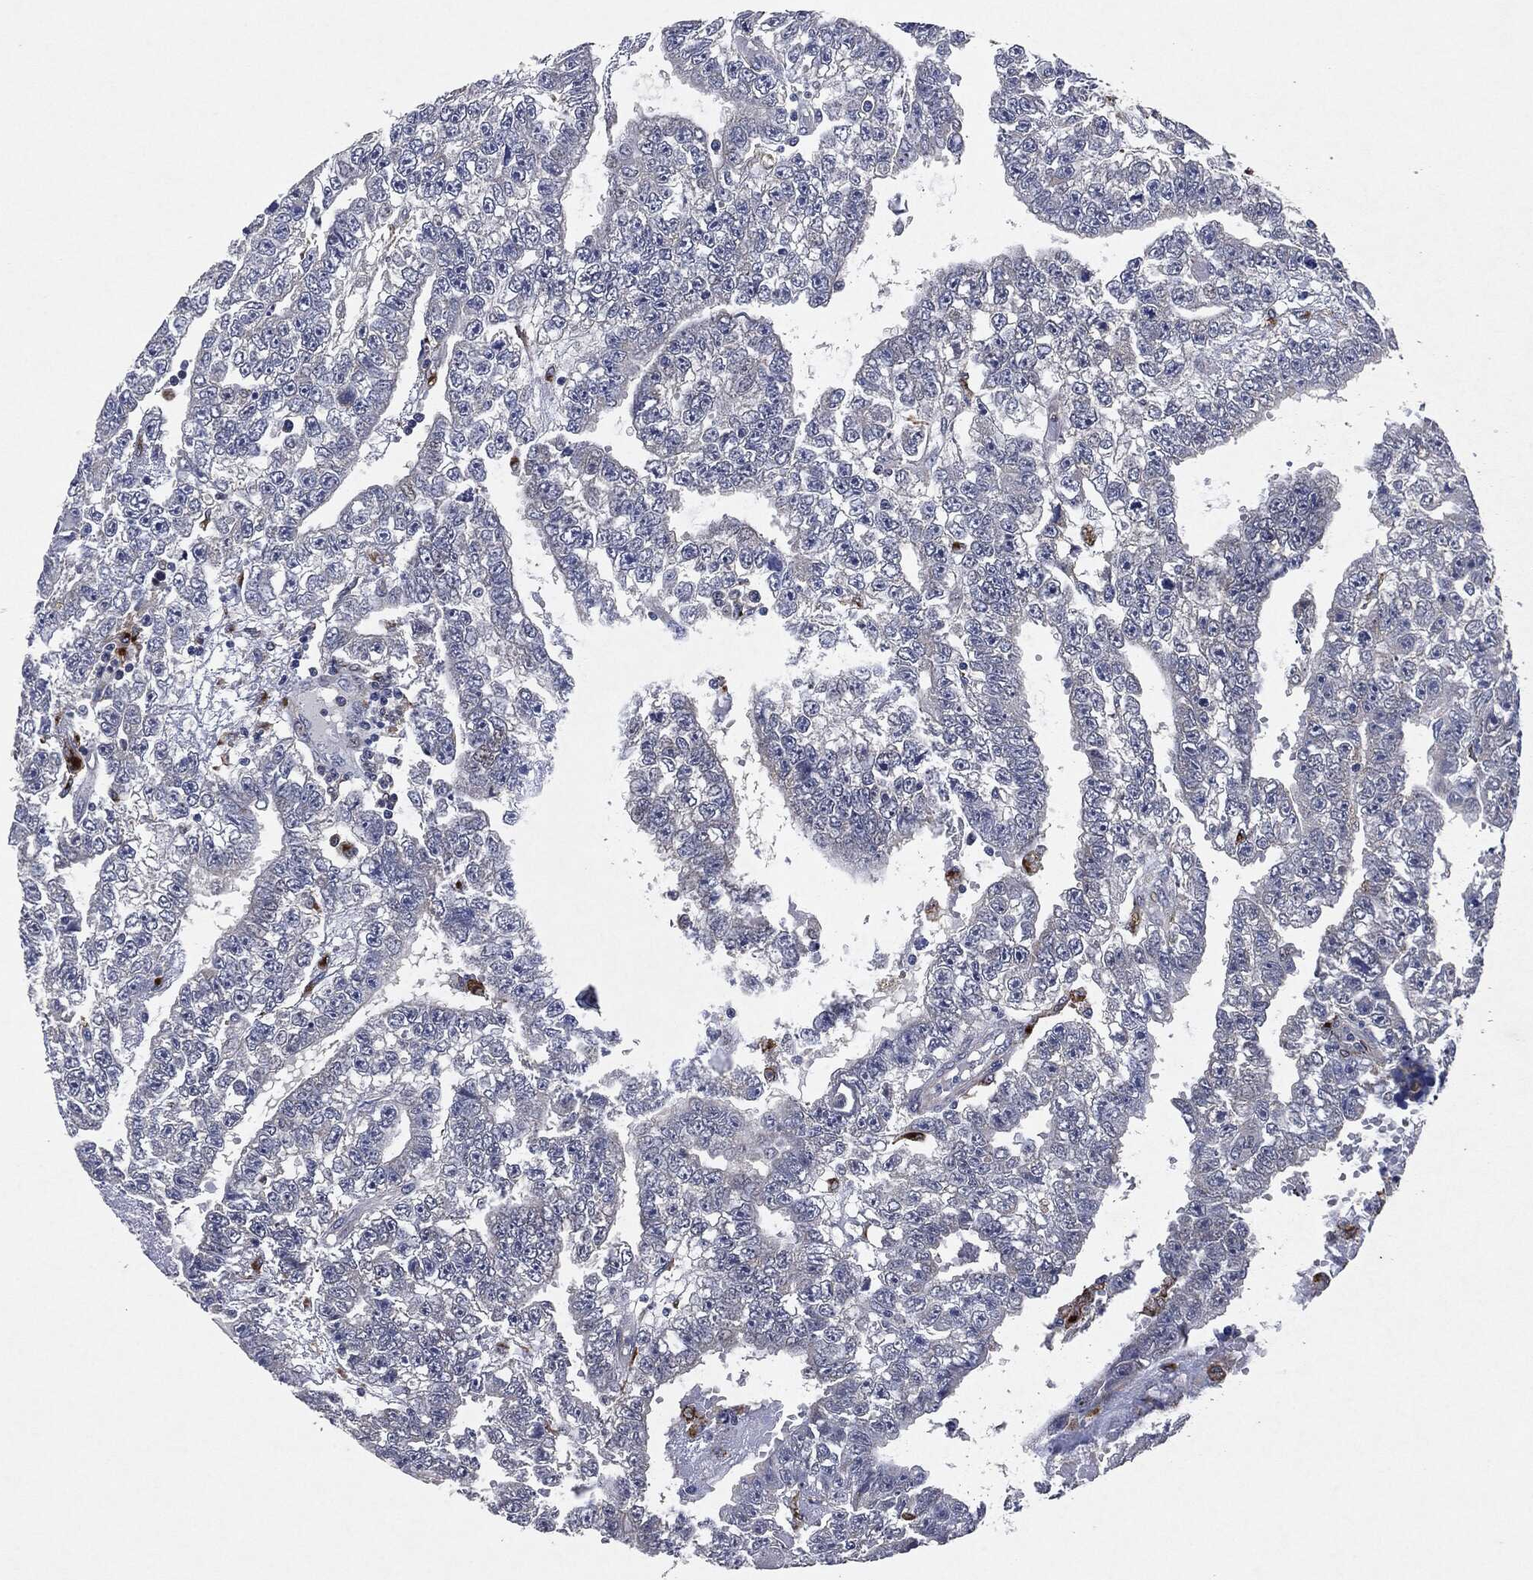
{"staining": {"intensity": "negative", "quantity": "none", "location": "none"}, "tissue": "testis cancer", "cell_type": "Tumor cells", "image_type": "cancer", "snomed": [{"axis": "morphology", "description": "Carcinoma, Embryonal, NOS"}, {"axis": "topography", "description": "Testis"}], "caption": "Testis cancer was stained to show a protein in brown. There is no significant expression in tumor cells.", "gene": "SLC31A2", "patient": {"sex": "male", "age": 25}}